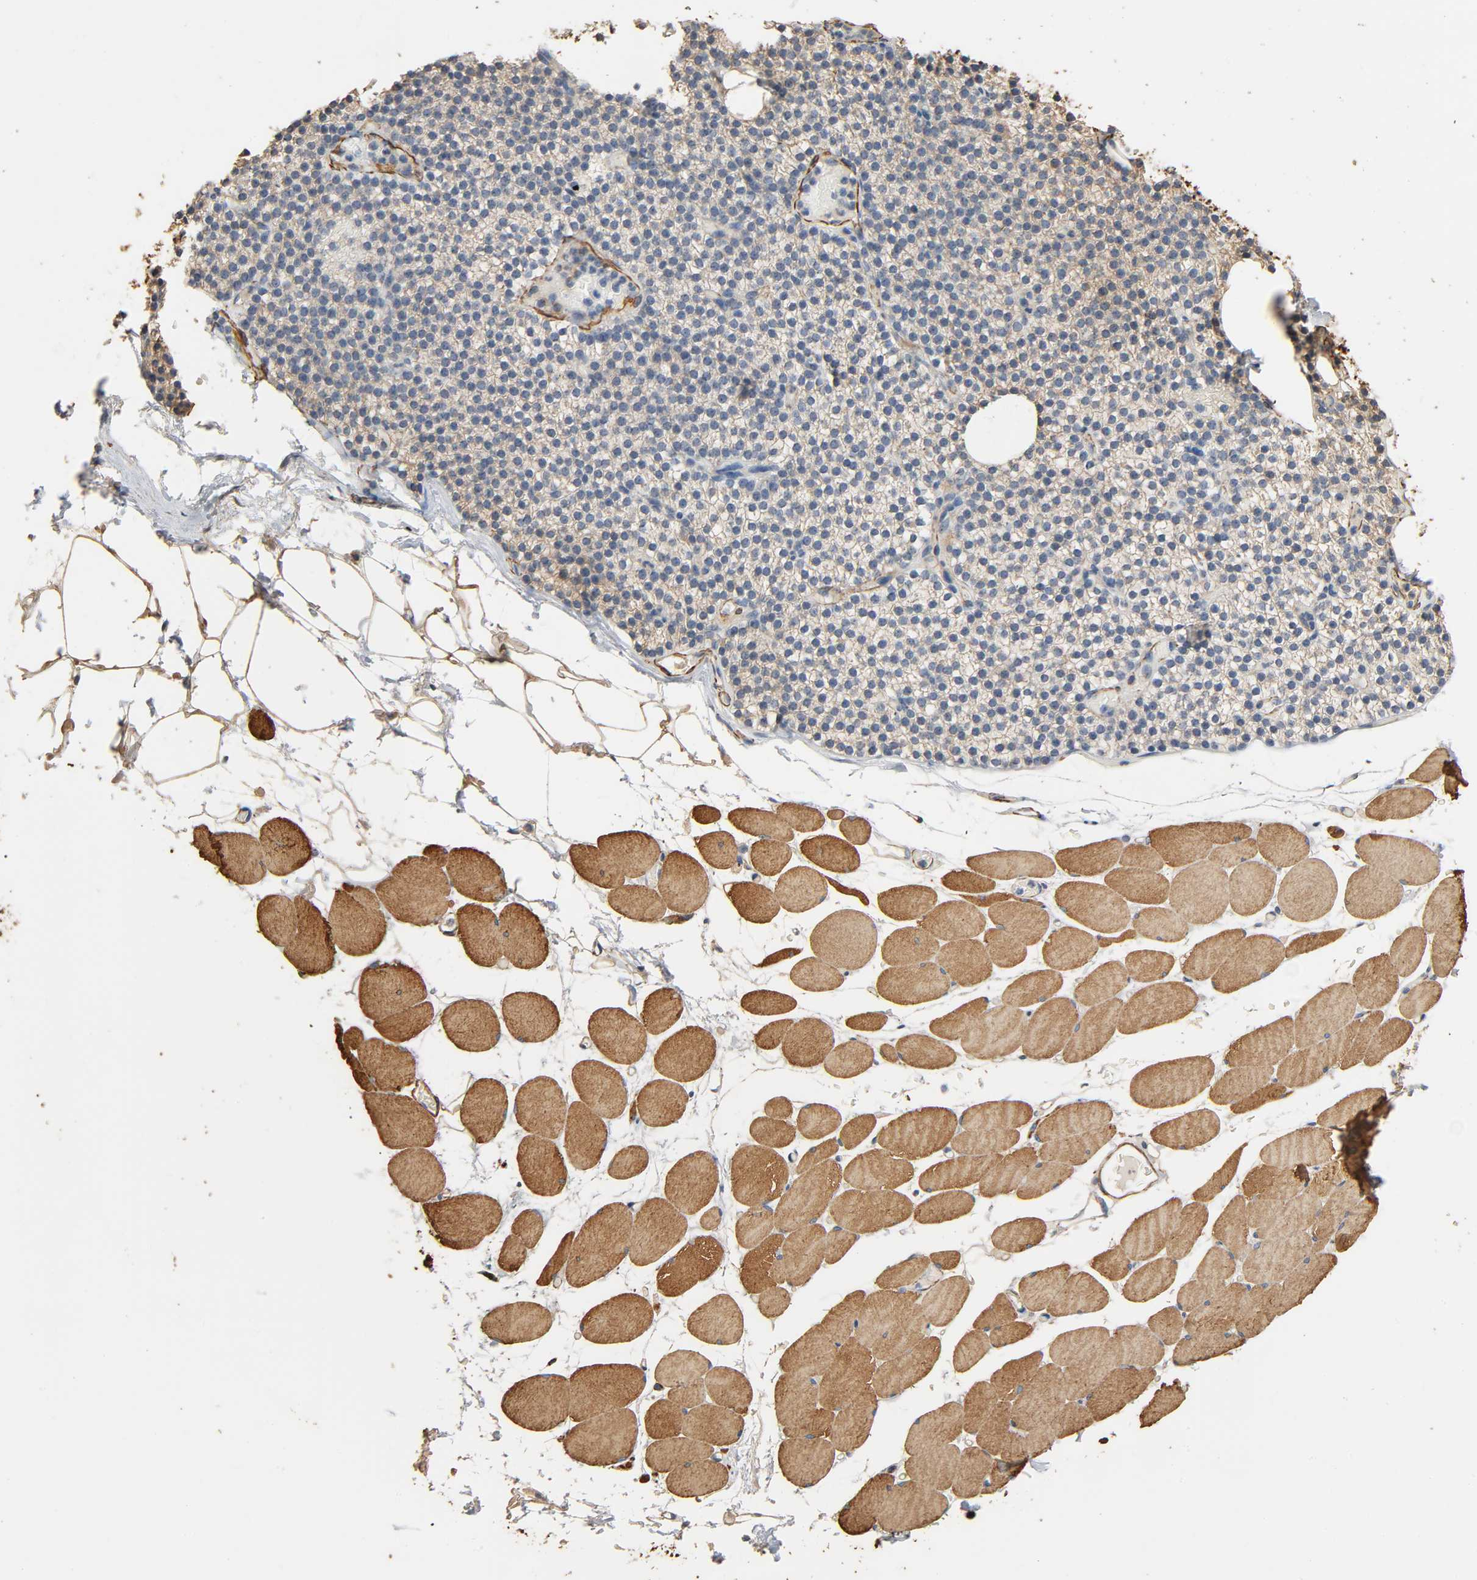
{"staining": {"intensity": "strong", "quantity": ">75%", "location": "cytoplasmic/membranous"}, "tissue": "skeletal muscle", "cell_type": "Myocytes", "image_type": "normal", "snomed": [{"axis": "morphology", "description": "Normal tissue, NOS"}, {"axis": "topography", "description": "Skeletal muscle"}, {"axis": "topography", "description": "Parathyroid gland"}], "caption": "Strong cytoplasmic/membranous positivity is present in about >75% of myocytes in unremarkable skeletal muscle. The staining was performed using DAB to visualize the protein expression in brown, while the nuclei were stained in blue with hematoxylin (Magnification: 20x).", "gene": "GSTA1", "patient": {"sex": "female", "age": 37}}